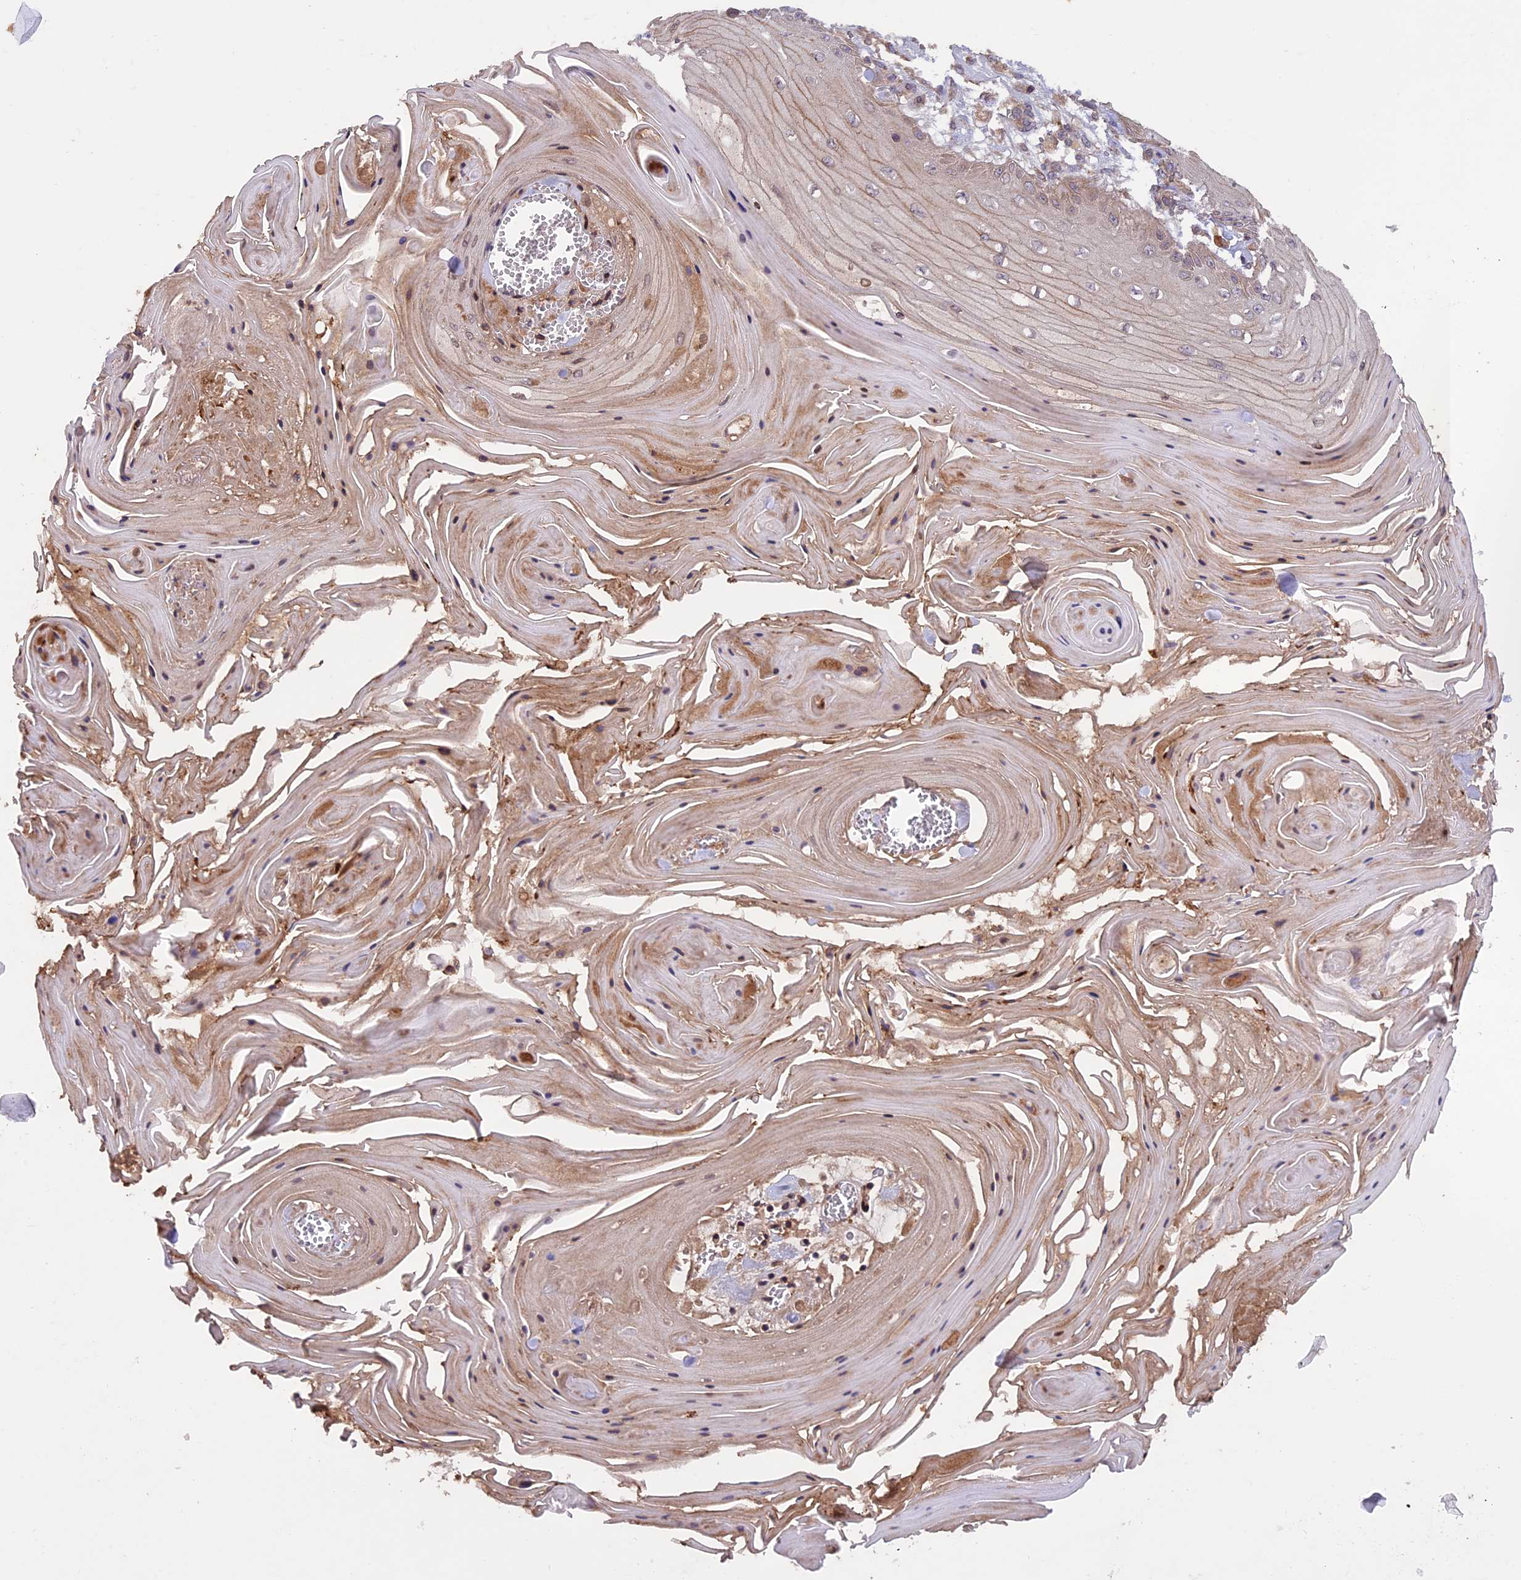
{"staining": {"intensity": "weak", "quantity": "25%-75%", "location": "cytoplasmic/membranous"}, "tissue": "skin cancer", "cell_type": "Tumor cells", "image_type": "cancer", "snomed": [{"axis": "morphology", "description": "Squamous cell carcinoma, NOS"}, {"axis": "topography", "description": "Skin"}], "caption": "Immunohistochemical staining of squamous cell carcinoma (skin) displays weak cytoplasmic/membranous protein expression in about 25%-75% of tumor cells.", "gene": "CCDC125", "patient": {"sex": "male", "age": 74}}